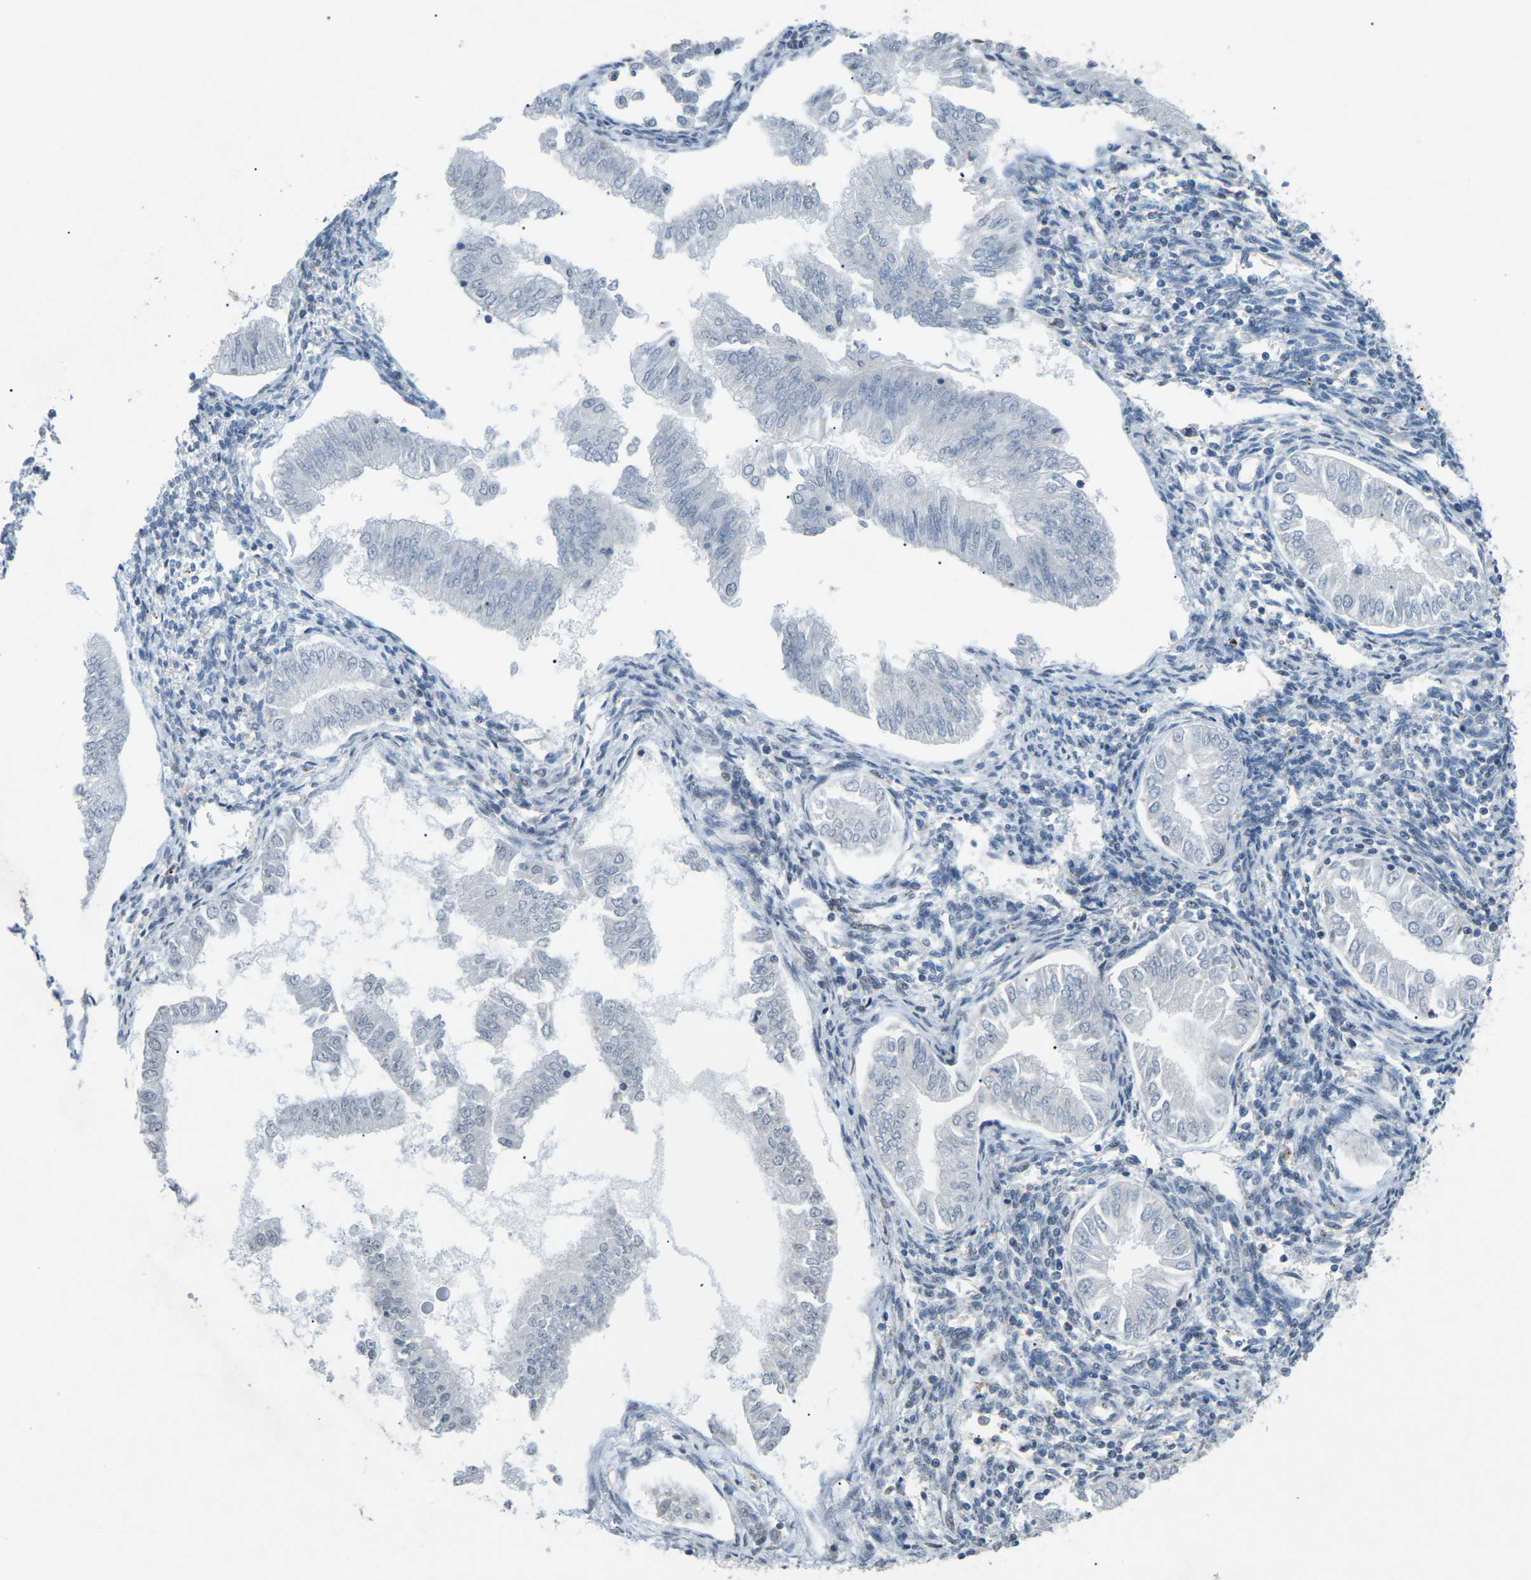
{"staining": {"intensity": "negative", "quantity": "none", "location": "none"}, "tissue": "endometrial cancer", "cell_type": "Tumor cells", "image_type": "cancer", "snomed": [{"axis": "morphology", "description": "Adenocarcinoma, NOS"}, {"axis": "topography", "description": "Endometrium"}], "caption": "This is an IHC image of adenocarcinoma (endometrial). There is no positivity in tumor cells.", "gene": "TFR2", "patient": {"sex": "female", "age": 53}}